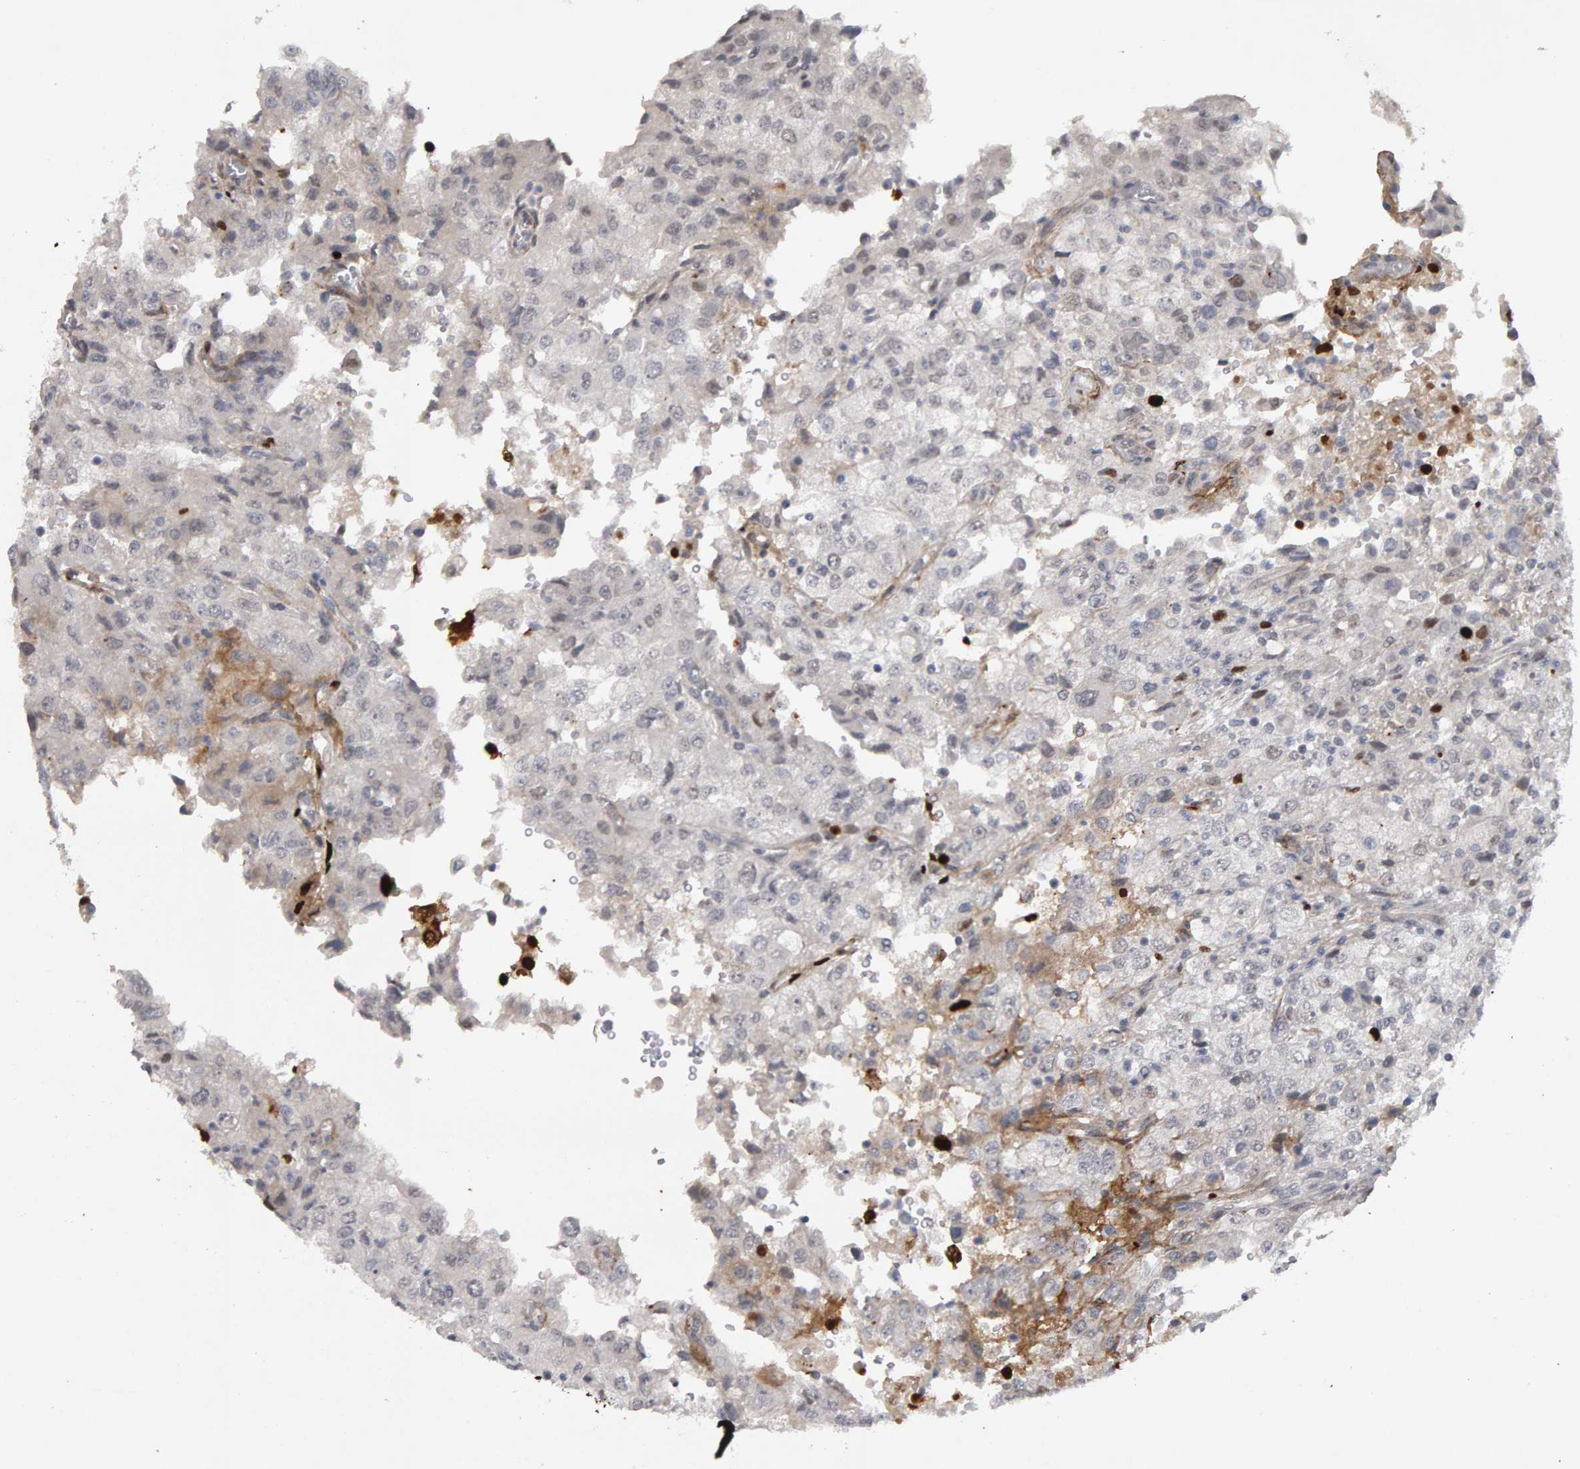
{"staining": {"intensity": "negative", "quantity": "none", "location": "none"}, "tissue": "renal cancer", "cell_type": "Tumor cells", "image_type": "cancer", "snomed": [{"axis": "morphology", "description": "Adenocarcinoma, NOS"}, {"axis": "topography", "description": "Kidney"}], "caption": "DAB (3,3'-diaminobenzidine) immunohistochemical staining of human renal adenocarcinoma demonstrates no significant staining in tumor cells.", "gene": "IPO8", "patient": {"sex": "female", "age": 54}}